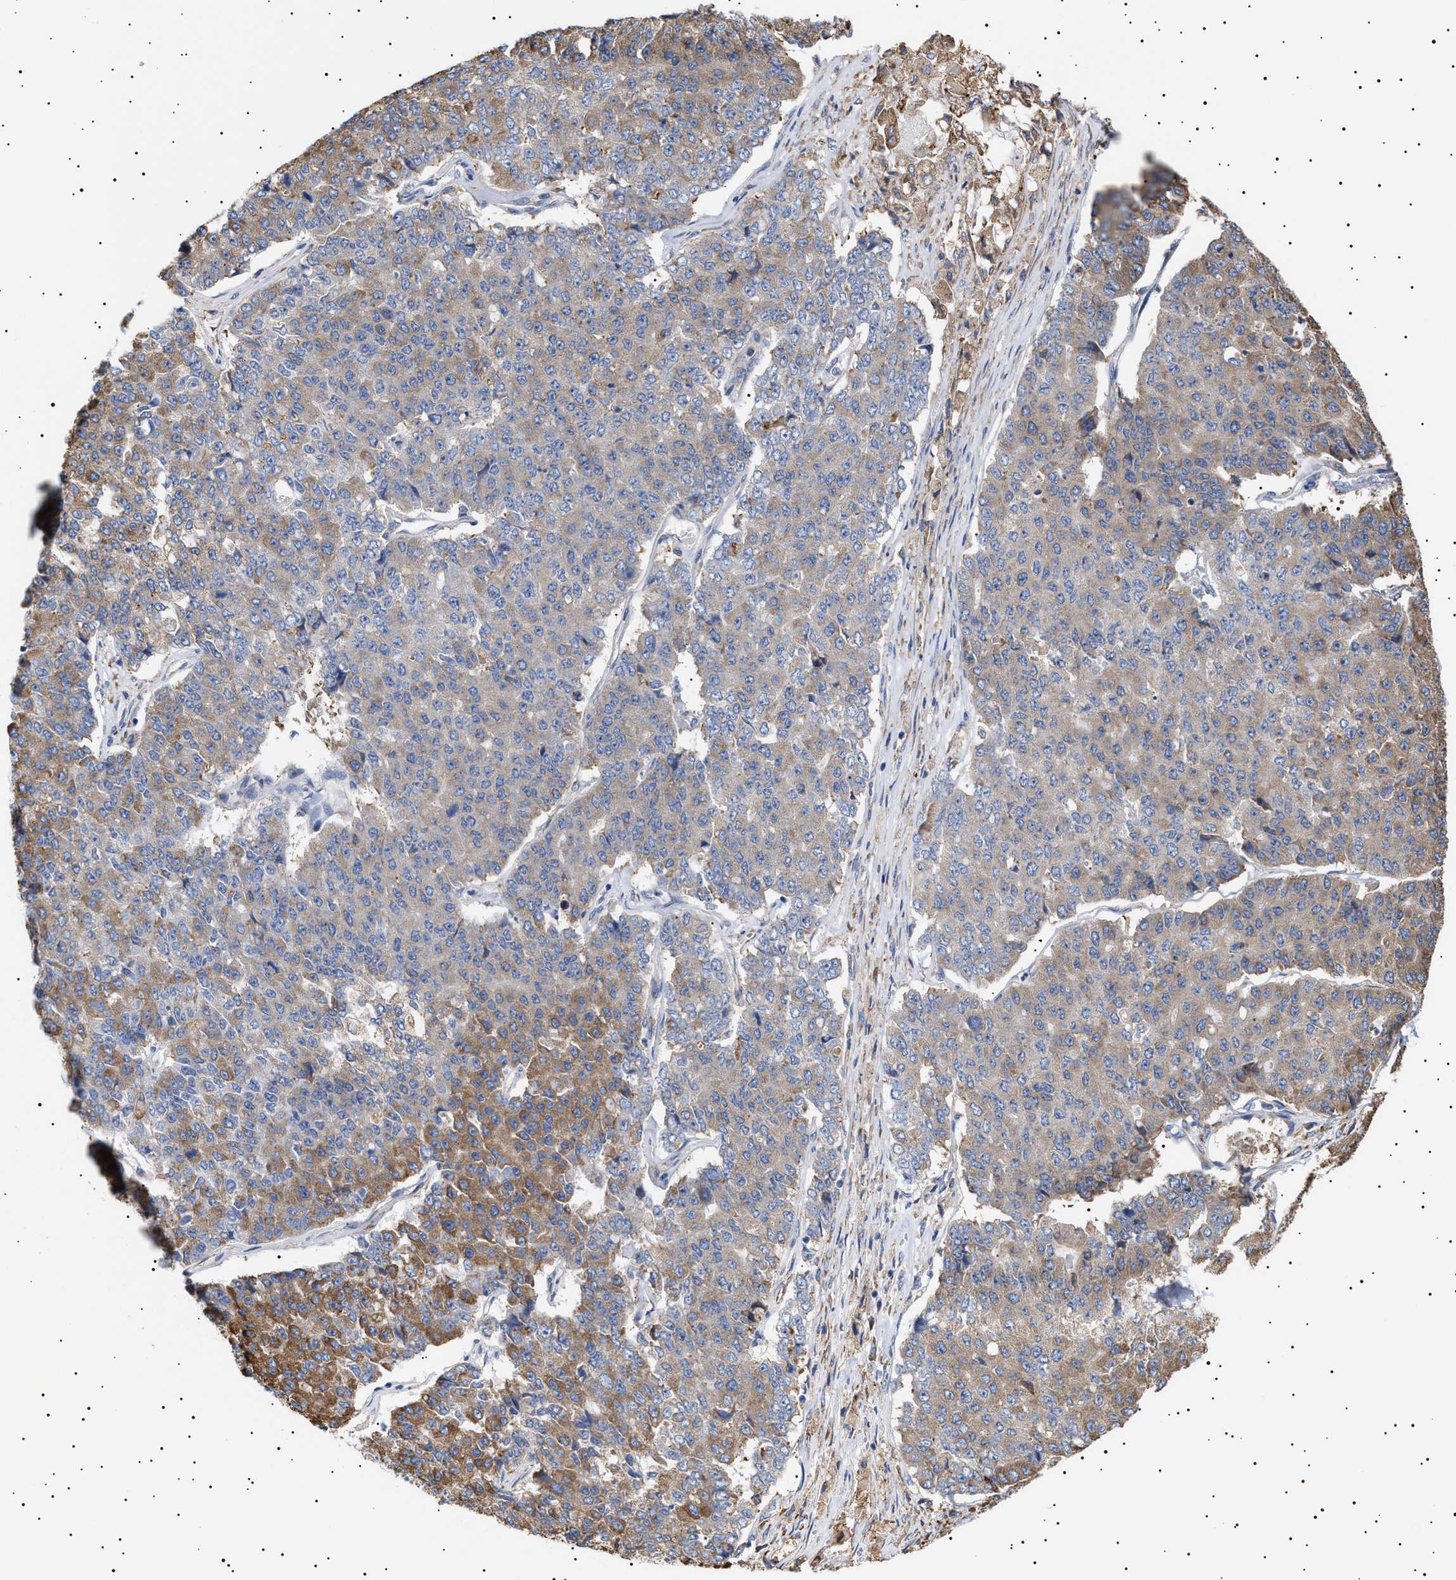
{"staining": {"intensity": "moderate", "quantity": "25%-75%", "location": "cytoplasmic/membranous"}, "tissue": "pancreatic cancer", "cell_type": "Tumor cells", "image_type": "cancer", "snomed": [{"axis": "morphology", "description": "Adenocarcinoma, NOS"}, {"axis": "topography", "description": "Pancreas"}], "caption": "Protein staining demonstrates moderate cytoplasmic/membranous positivity in approximately 25%-75% of tumor cells in pancreatic cancer (adenocarcinoma).", "gene": "ERCC6L2", "patient": {"sex": "male", "age": 50}}